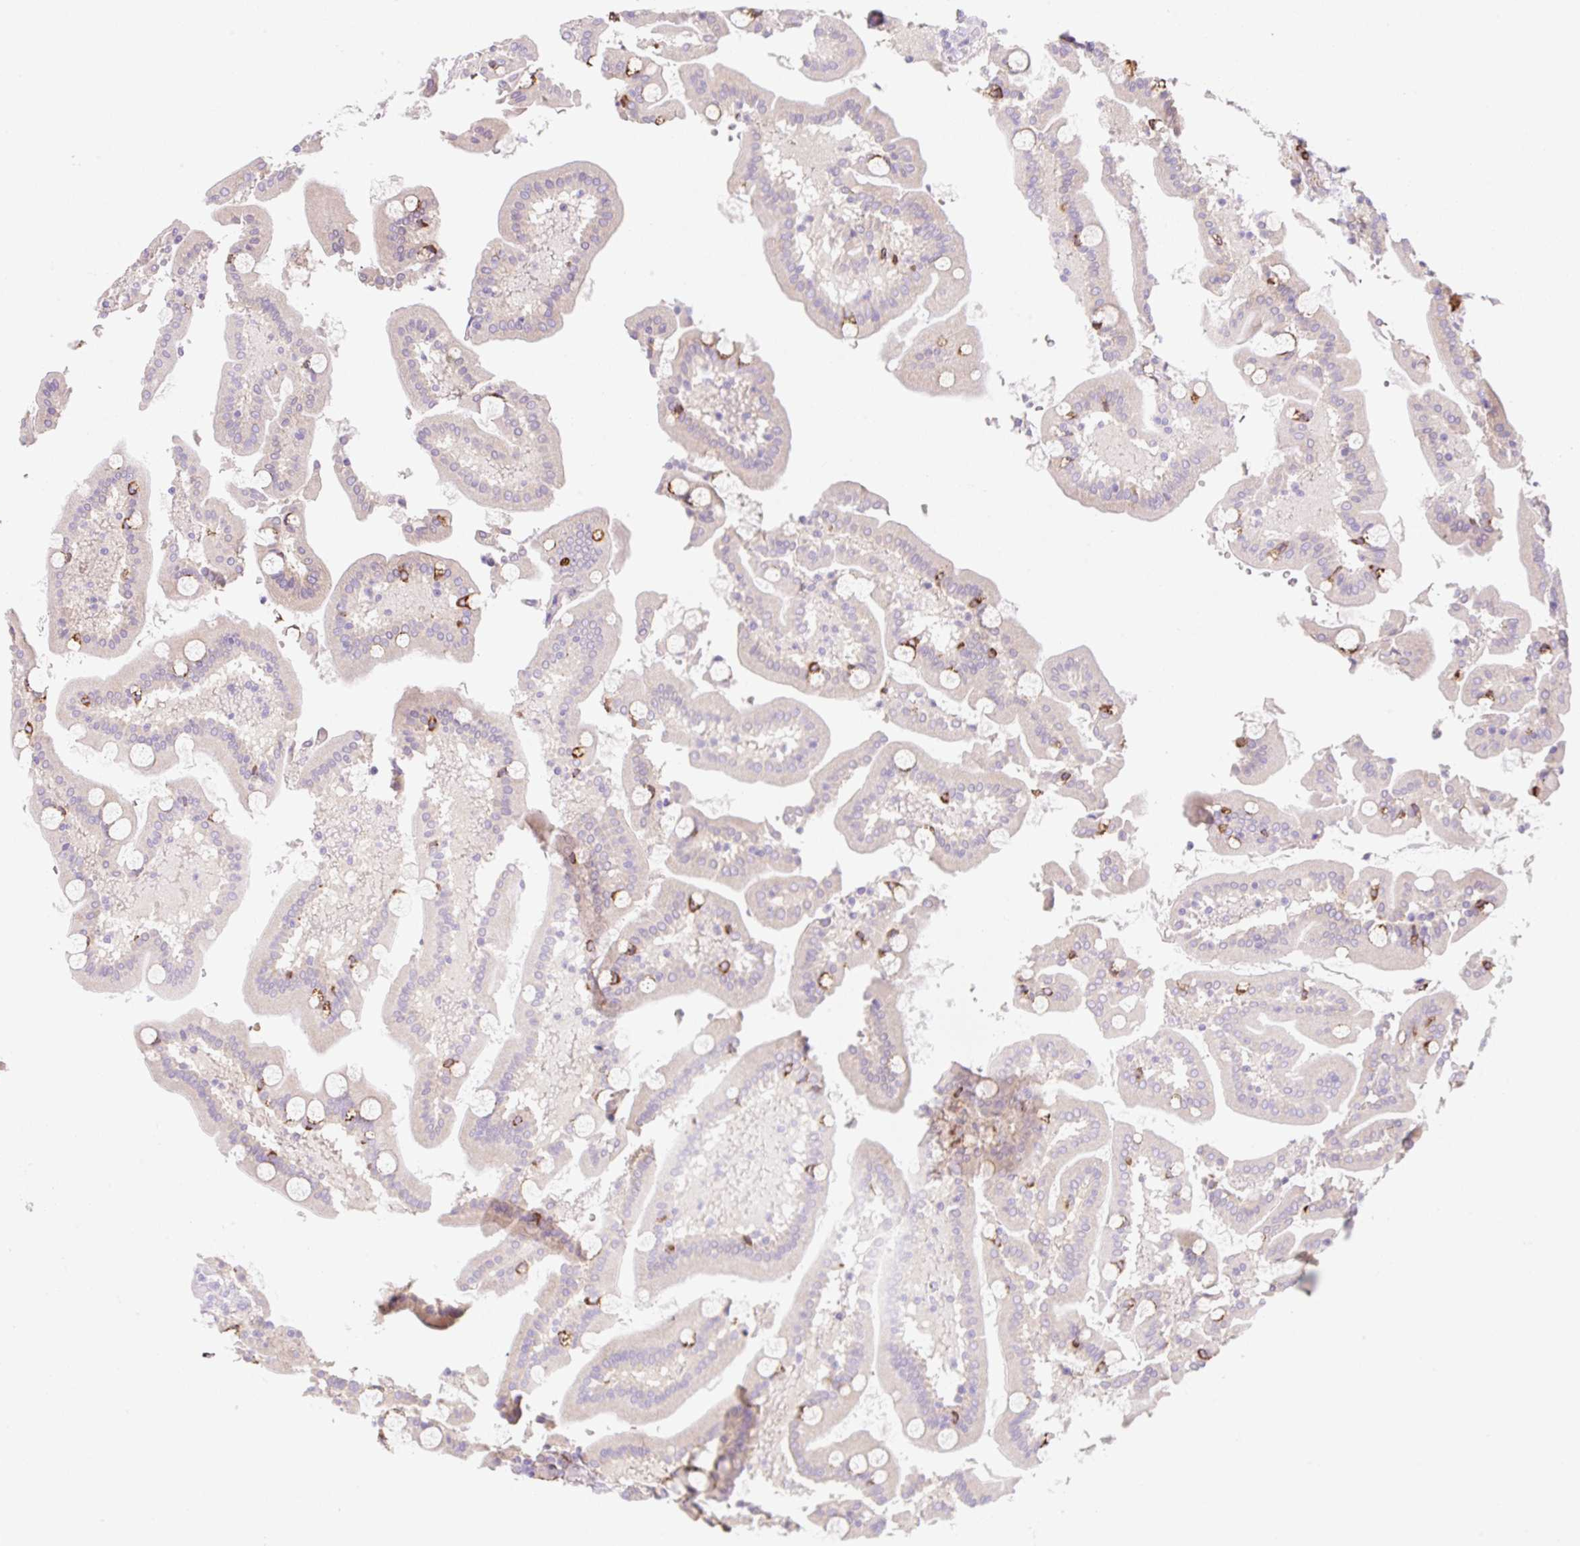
{"staining": {"intensity": "weak", "quantity": "25%-75%", "location": "cytoplasmic/membranous"}, "tissue": "duodenum", "cell_type": "Glandular cells", "image_type": "normal", "snomed": [{"axis": "morphology", "description": "Normal tissue, NOS"}, {"axis": "topography", "description": "Duodenum"}], "caption": "Protein positivity by immunohistochemistry exhibits weak cytoplasmic/membranous expression in about 25%-75% of glandular cells in normal duodenum. (DAB IHC with brightfield microscopy, high magnification).", "gene": "LYVE1", "patient": {"sex": "male", "age": 55}}